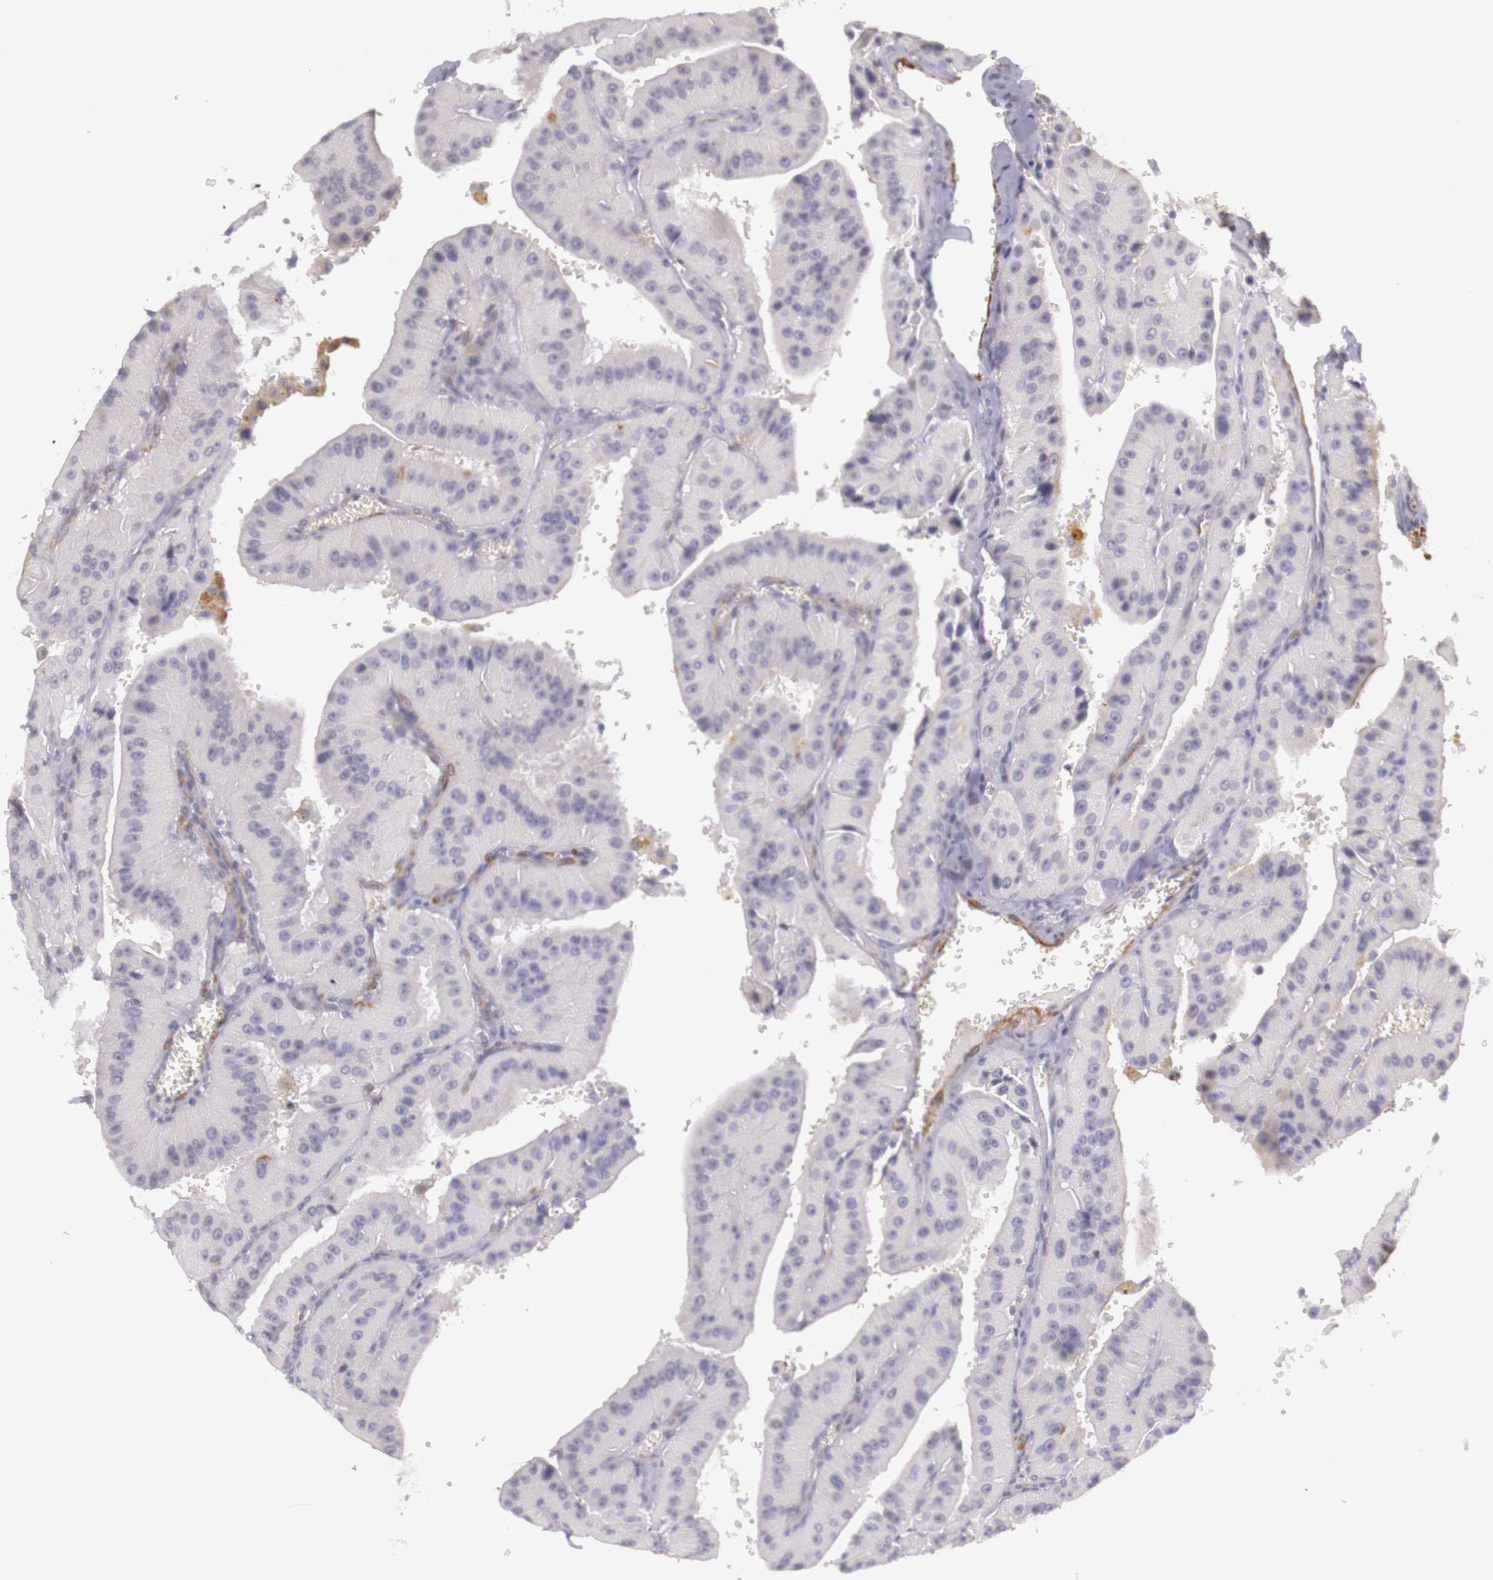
{"staining": {"intensity": "negative", "quantity": "none", "location": "none"}, "tissue": "thyroid cancer", "cell_type": "Tumor cells", "image_type": "cancer", "snomed": [{"axis": "morphology", "description": "Carcinoma, NOS"}, {"axis": "topography", "description": "Thyroid gland"}], "caption": "Tumor cells show no significant protein positivity in thyroid carcinoma. The staining was performed using DAB to visualize the protein expression in brown, while the nuclei were stained in blue with hematoxylin (Magnification: 20x).", "gene": "CNTN2", "patient": {"sex": "male", "age": 76}}